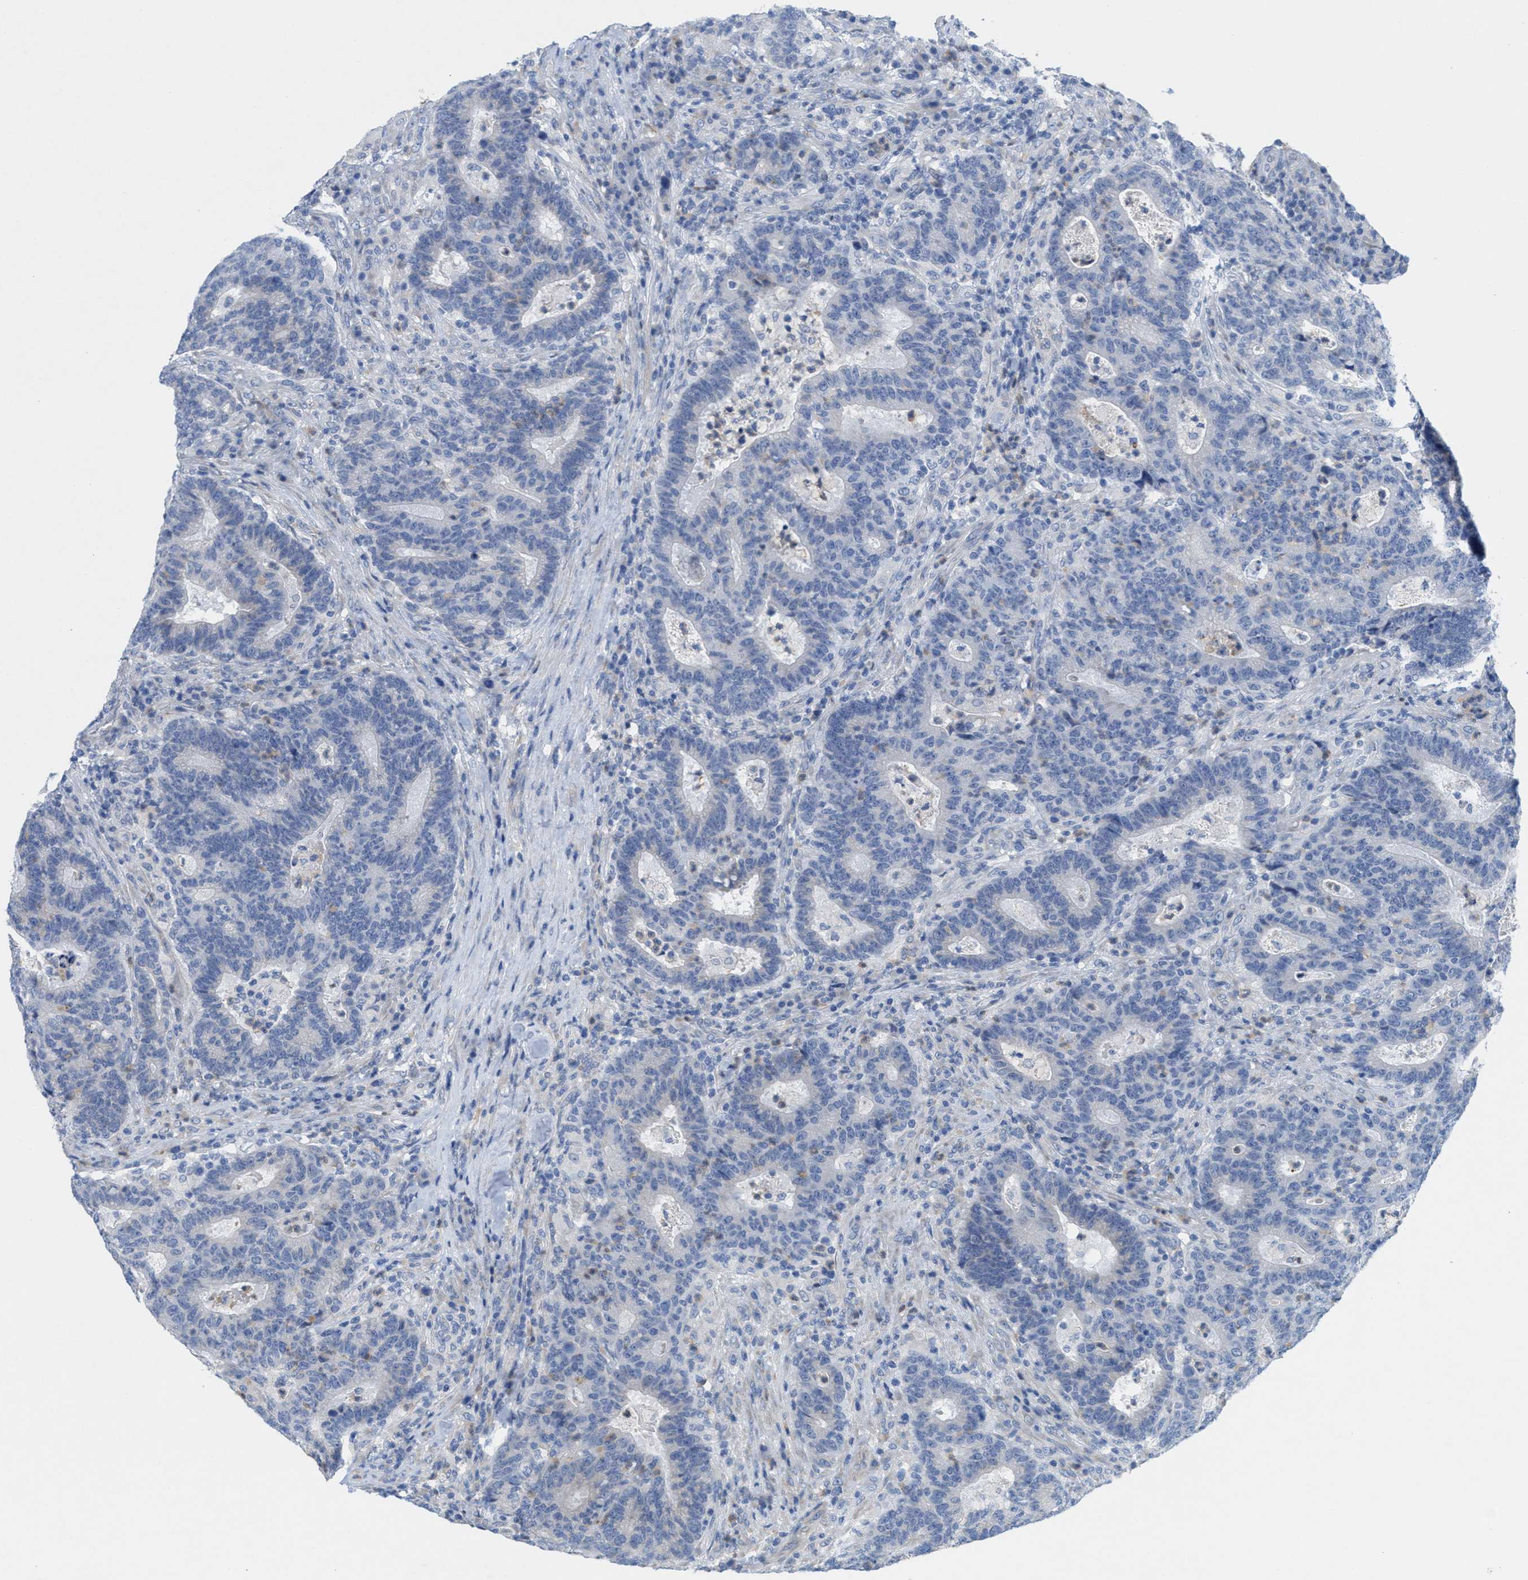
{"staining": {"intensity": "negative", "quantity": "none", "location": "none"}, "tissue": "colorectal cancer", "cell_type": "Tumor cells", "image_type": "cancer", "snomed": [{"axis": "morphology", "description": "Adenocarcinoma, NOS"}, {"axis": "topography", "description": "Colon"}], "caption": "This photomicrograph is of adenocarcinoma (colorectal) stained with IHC to label a protein in brown with the nuclei are counter-stained blue. There is no positivity in tumor cells.", "gene": "CPA2", "patient": {"sex": "female", "age": 75}}